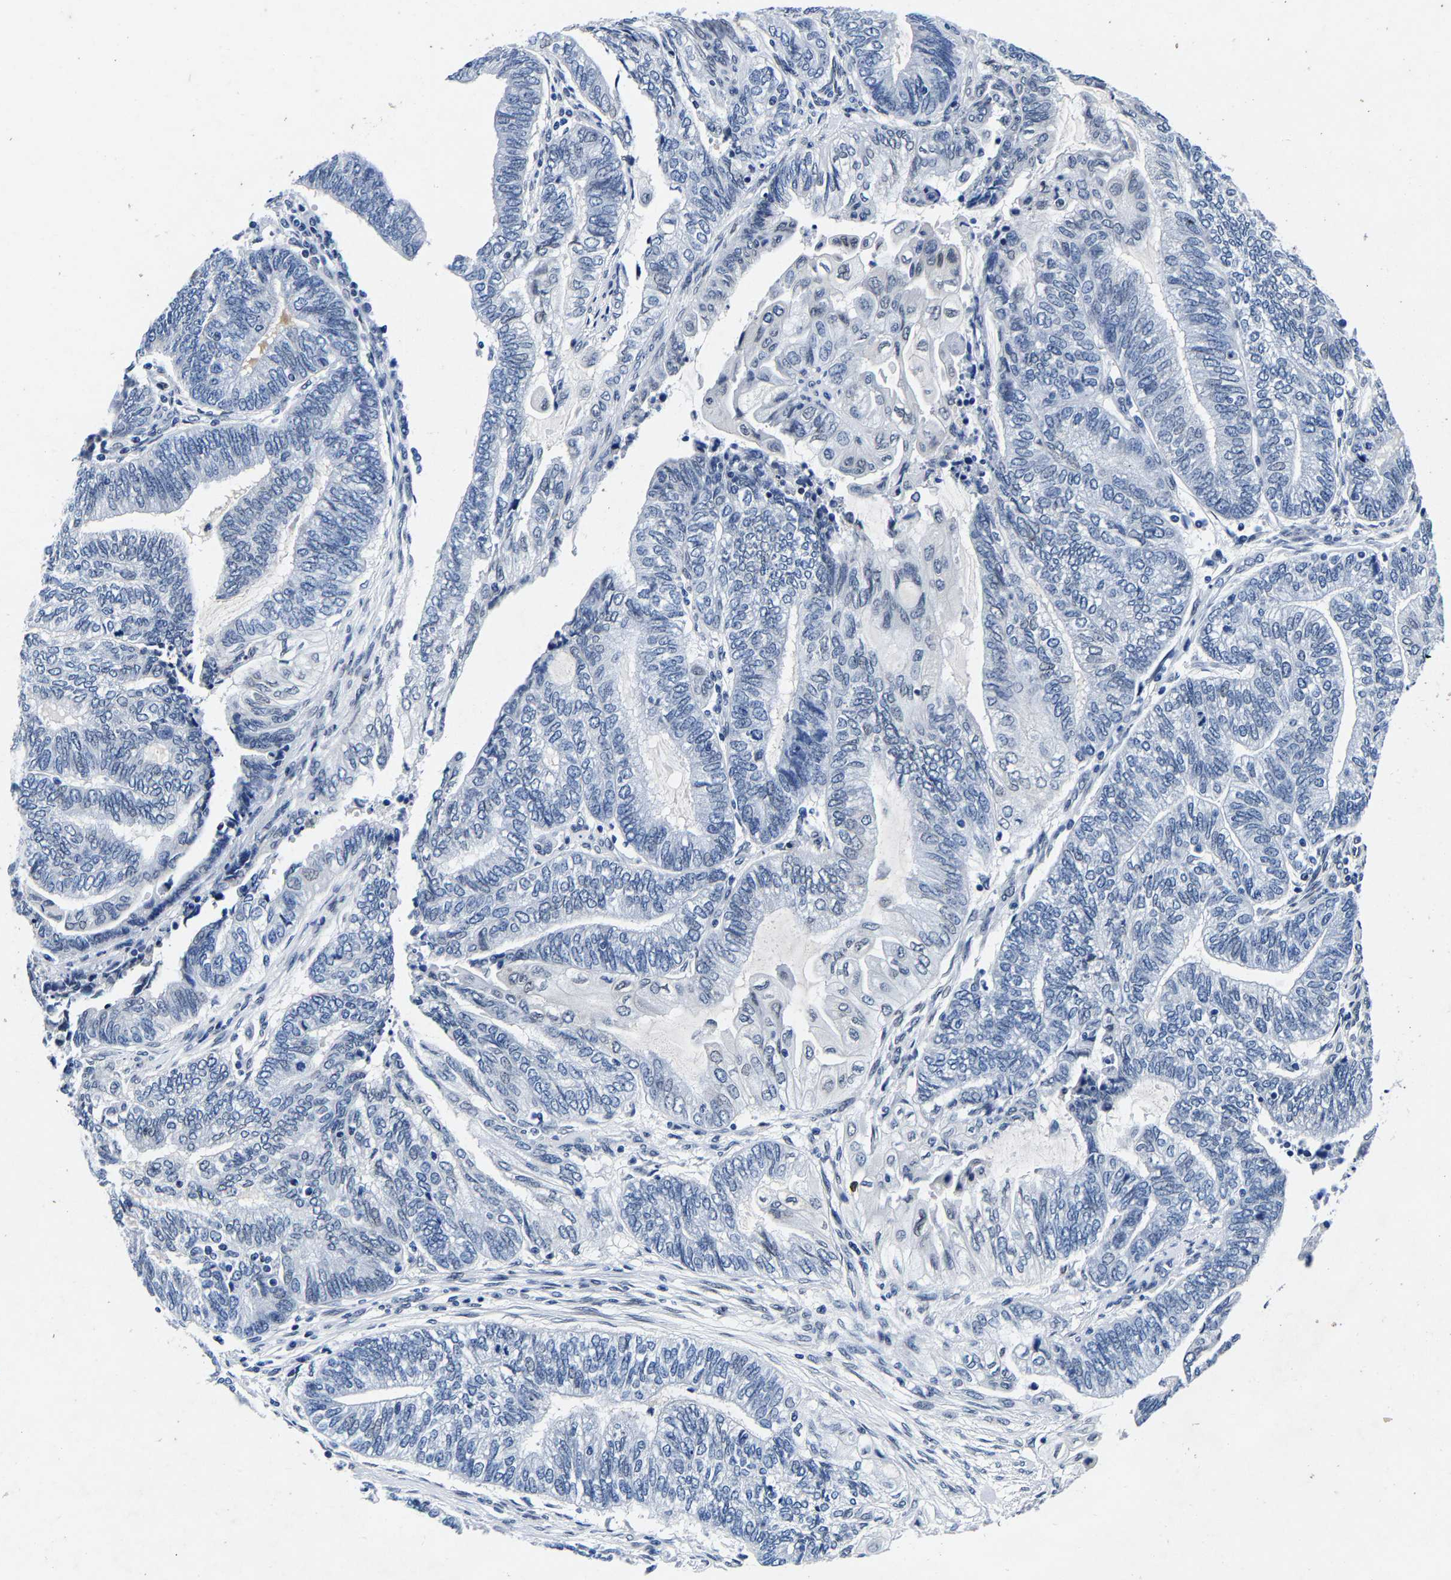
{"staining": {"intensity": "negative", "quantity": "none", "location": "none"}, "tissue": "endometrial cancer", "cell_type": "Tumor cells", "image_type": "cancer", "snomed": [{"axis": "morphology", "description": "Adenocarcinoma, NOS"}, {"axis": "topography", "description": "Uterus"}, {"axis": "topography", "description": "Endometrium"}], "caption": "This image is of adenocarcinoma (endometrial) stained with immunohistochemistry to label a protein in brown with the nuclei are counter-stained blue. There is no positivity in tumor cells. (IHC, brightfield microscopy, high magnification).", "gene": "UBN2", "patient": {"sex": "female", "age": 70}}